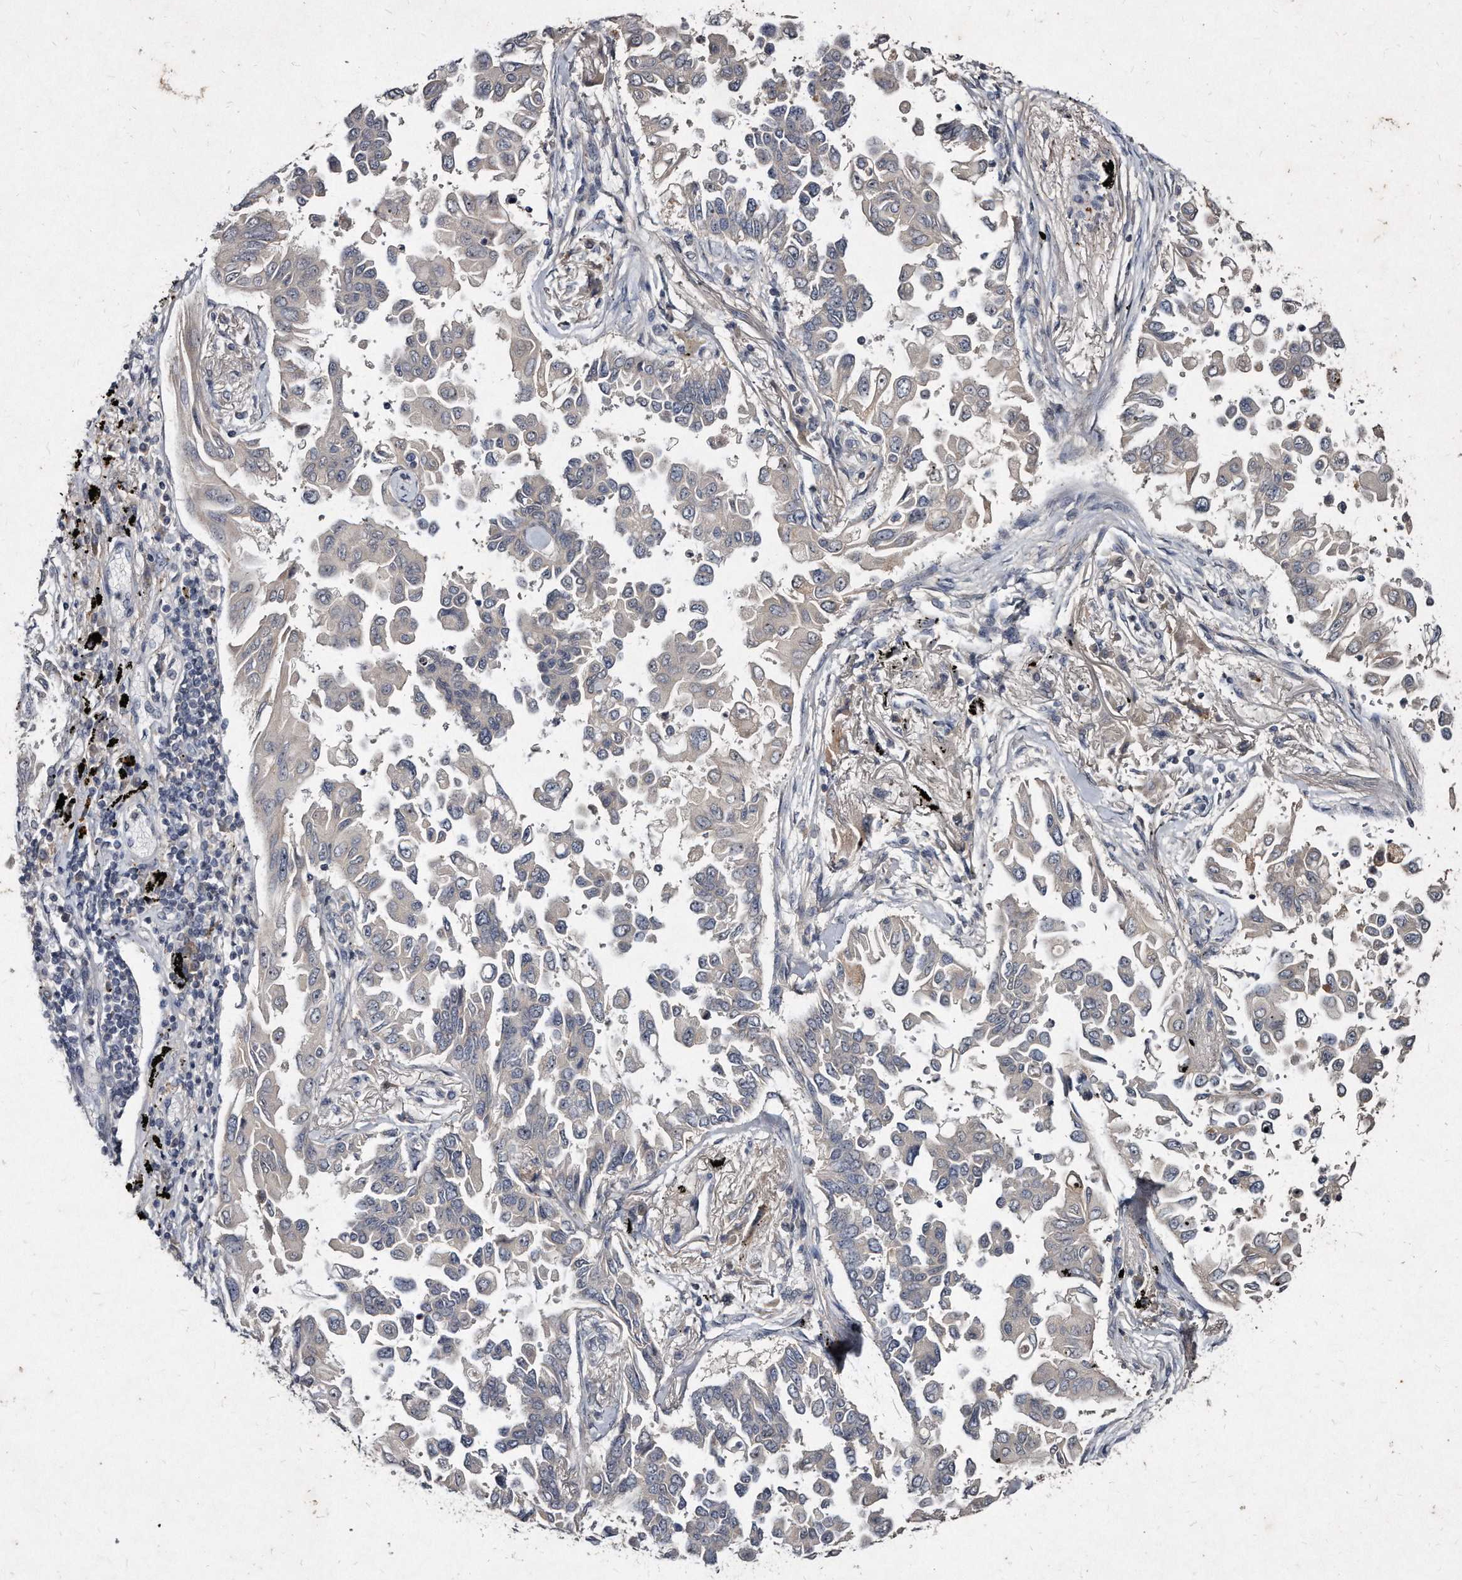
{"staining": {"intensity": "negative", "quantity": "none", "location": "none"}, "tissue": "lung cancer", "cell_type": "Tumor cells", "image_type": "cancer", "snomed": [{"axis": "morphology", "description": "Adenocarcinoma, NOS"}, {"axis": "topography", "description": "Lung"}], "caption": "This is an immunohistochemistry (IHC) micrograph of human lung cancer. There is no staining in tumor cells.", "gene": "KLHDC3", "patient": {"sex": "female", "age": 67}}